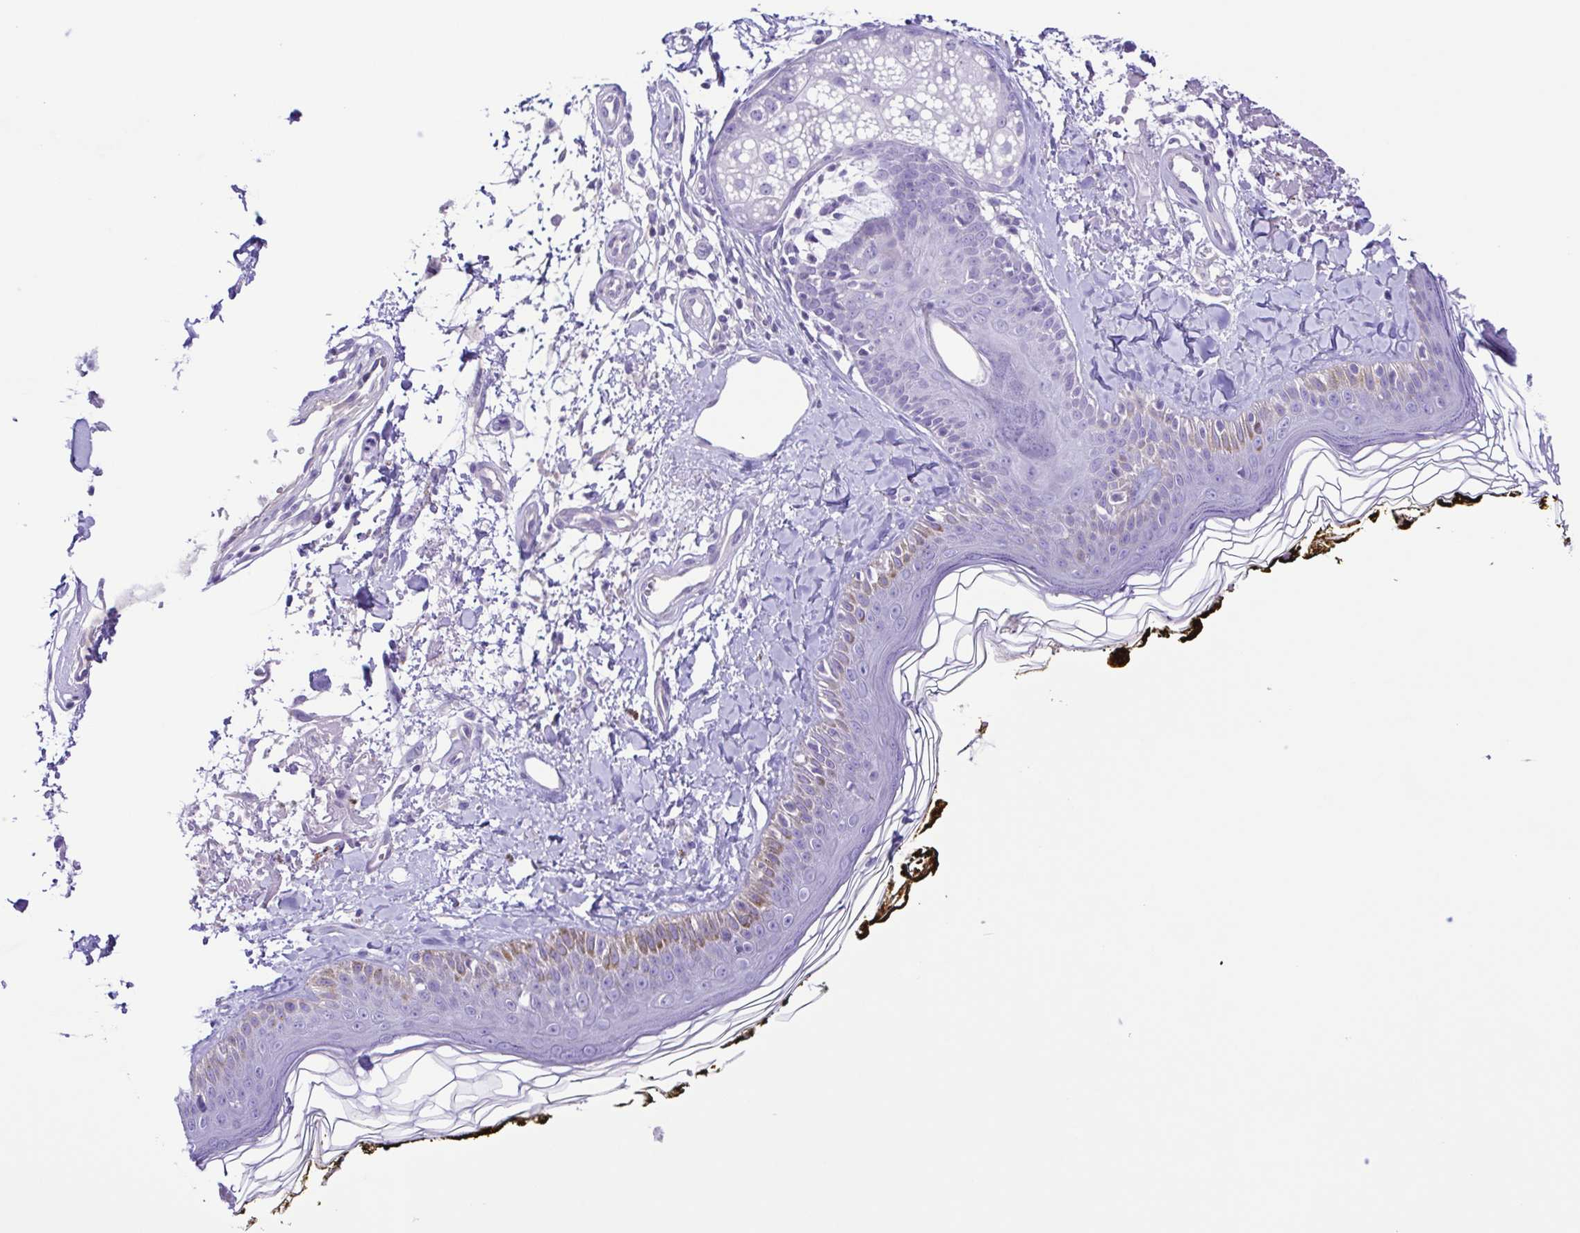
{"staining": {"intensity": "negative", "quantity": "none", "location": "none"}, "tissue": "skin", "cell_type": "Fibroblasts", "image_type": "normal", "snomed": [{"axis": "morphology", "description": "Normal tissue, NOS"}, {"axis": "topography", "description": "Skin"}], "caption": "DAB (3,3'-diaminobenzidine) immunohistochemical staining of normal skin shows no significant staining in fibroblasts. (DAB IHC visualized using brightfield microscopy, high magnification).", "gene": "ISM2", "patient": {"sex": "male", "age": 76}}